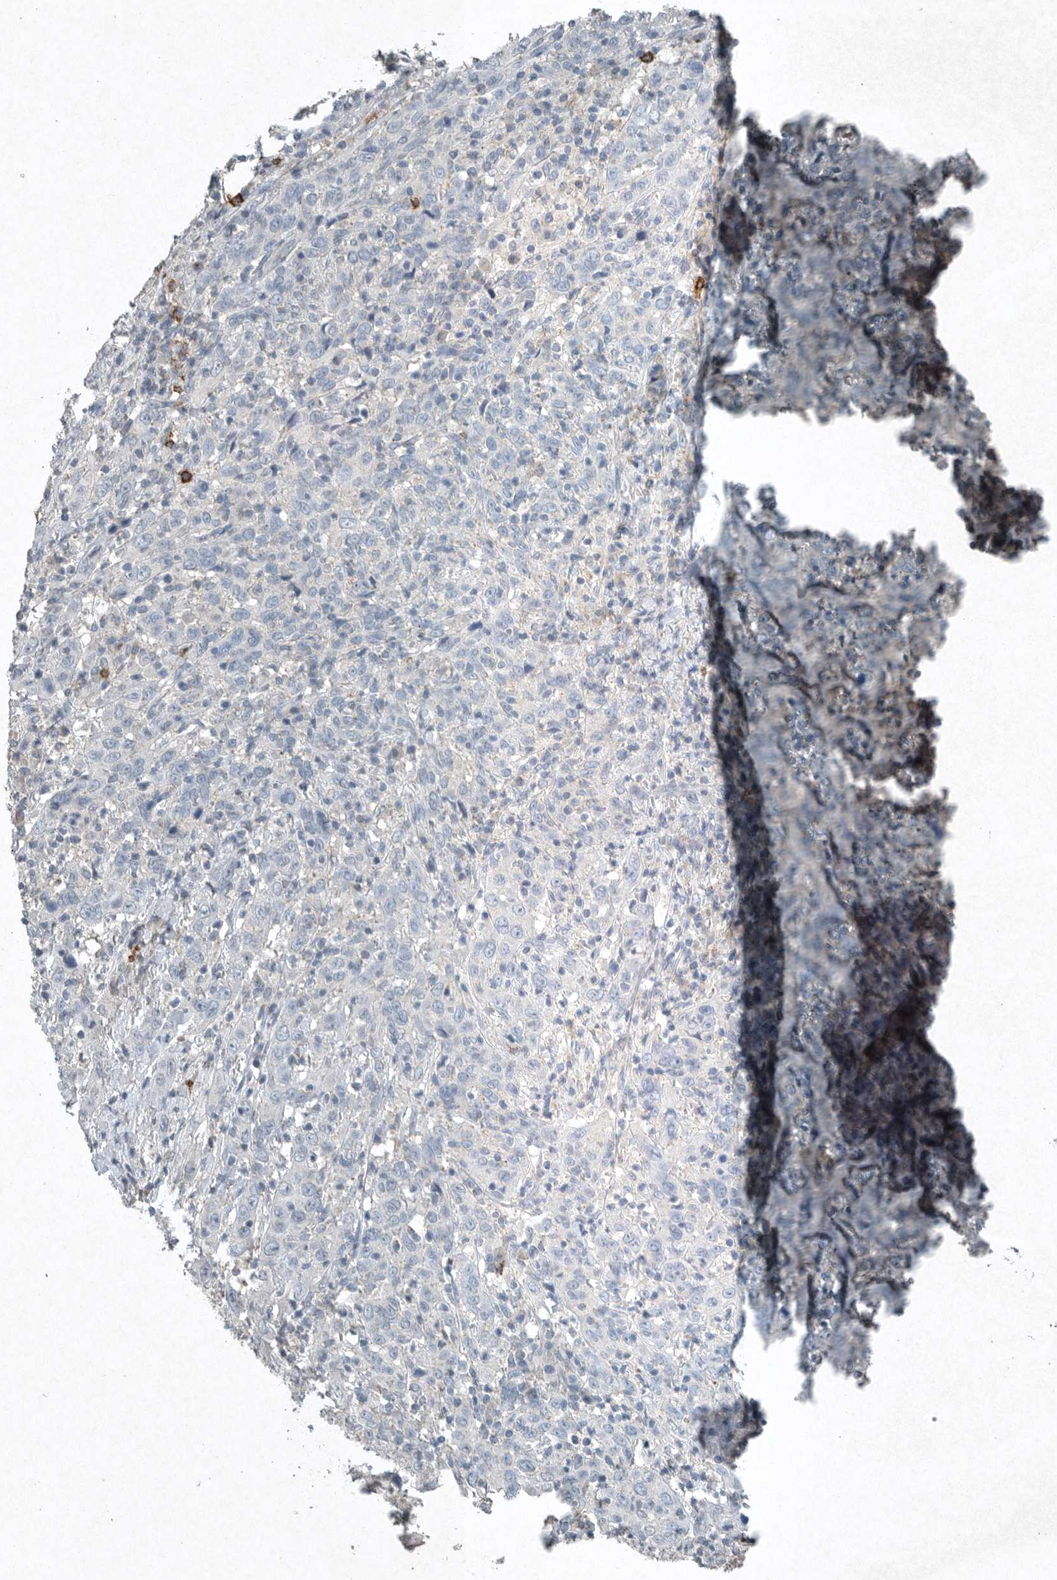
{"staining": {"intensity": "negative", "quantity": "none", "location": "none"}, "tissue": "cervical cancer", "cell_type": "Tumor cells", "image_type": "cancer", "snomed": [{"axis": "morphology", "description": "Squamous cell carcinoma, NOS"}, {"axis": "topography", "description": "Cervix"}], "caption": "High magnification brightfield microscopy of cervical cancer (squamous cell carcinoma) stained with DAB (brown) and counterstained with hematoxylin (blue): tumor cells show no significant staining.", "gene": "IL20", "patient": {"sex": "female", "age": 46}}